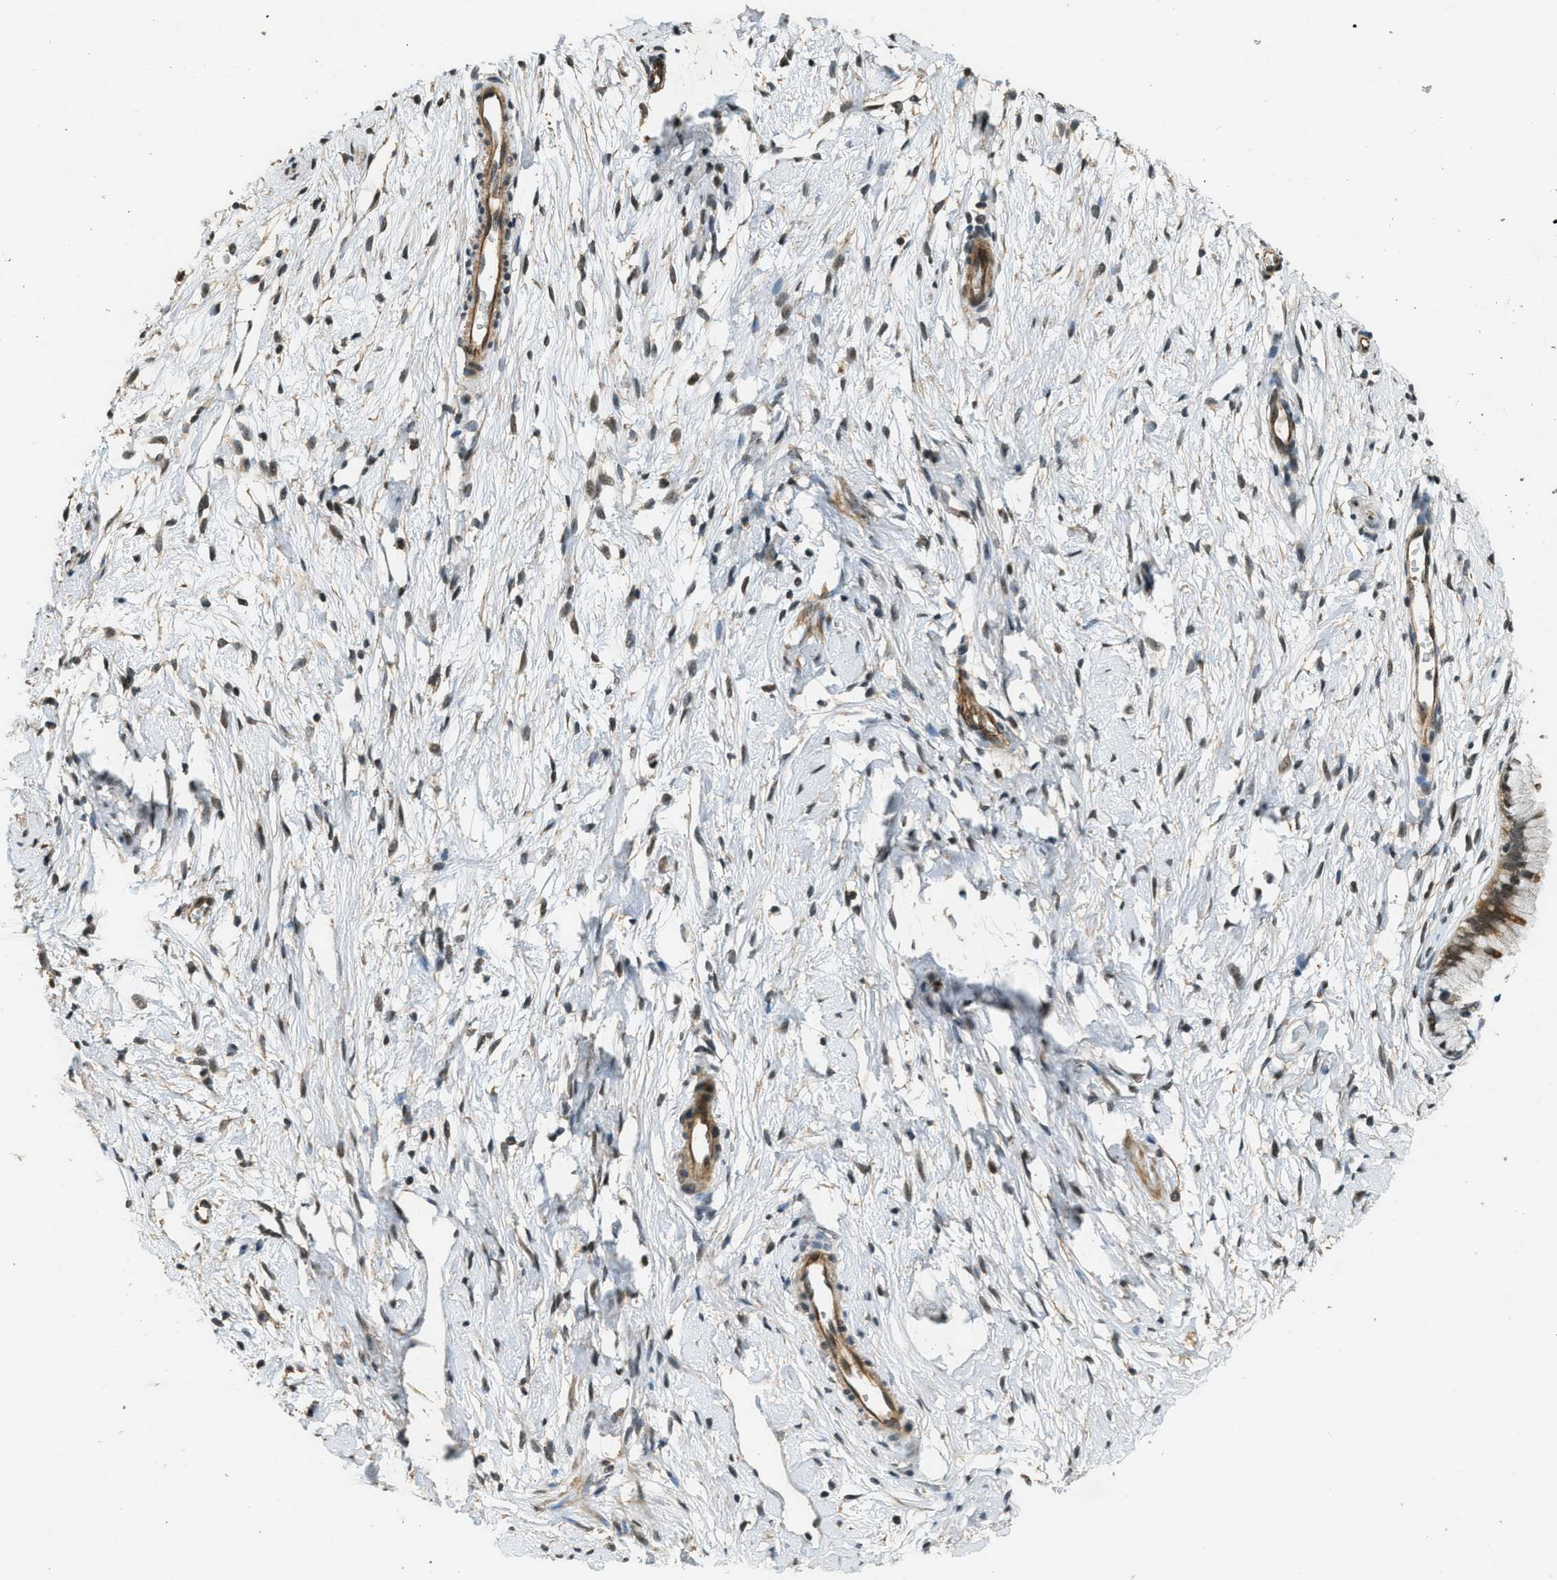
{"staining": {"intensity": "moderate", "quantity": ">75%", "location": "cytoplasmic/membranous"}, "tissue": "cervix", "cell_type": "Glandular cells", "image_type": "normal", "snomed": [{"axis": "morphology", "description": "Normal tissue, NOS"}, {"axis": "topography", "description": "Cervix"}], "caption": "High-power microscopy captured an immunohistochemistry (IHC) histopathology image of unremarkable cervix, revealing moderate cytoplasmic/membranous expression in approximately >75% of glandular cells. The protein of interest is stained brown, and the nuclei are stained in blue (DAB IHC with brightfield microscopy, high magnification).", "gene": "MED21", "patient": {"sex": "female", "age": 65}}